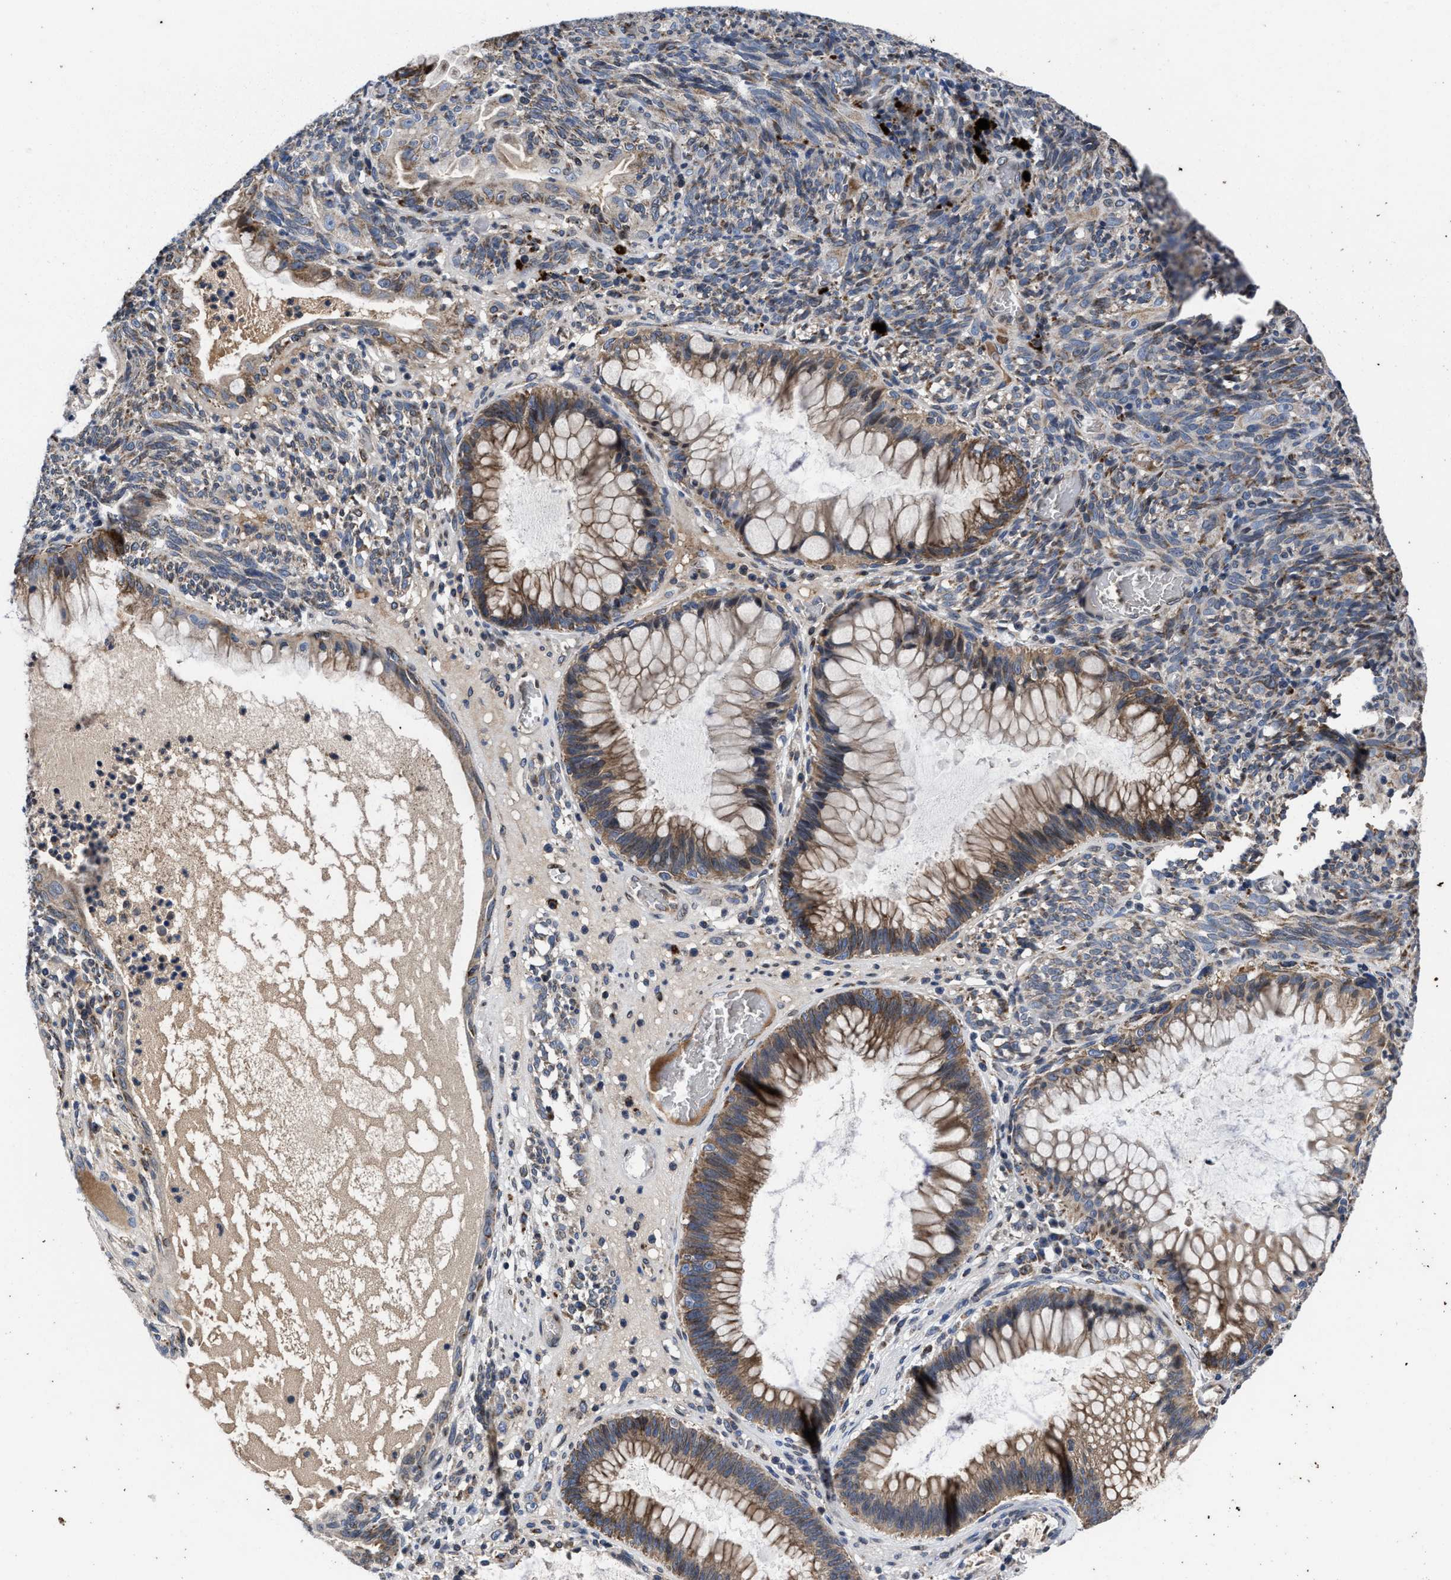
{"staining": {"intensity": "moderate", "quantity": ">75%", "location": "cytoplasmic/membranous"}, "tissue": "melanoma", "cell_type": "Tumor cells", "image_type": "cancer", "snomed": [{"axis": "morphology", "description": "Malignant melanoma, NOS"}, {"axis": "topography", "description": "Rectum"}], "caption": "Human malignant melanoma stained with a protein marker displays moderate staining in tumor cells.", "gene": "CACNA1D", "patient": {"sex": "female", "age": 81}}